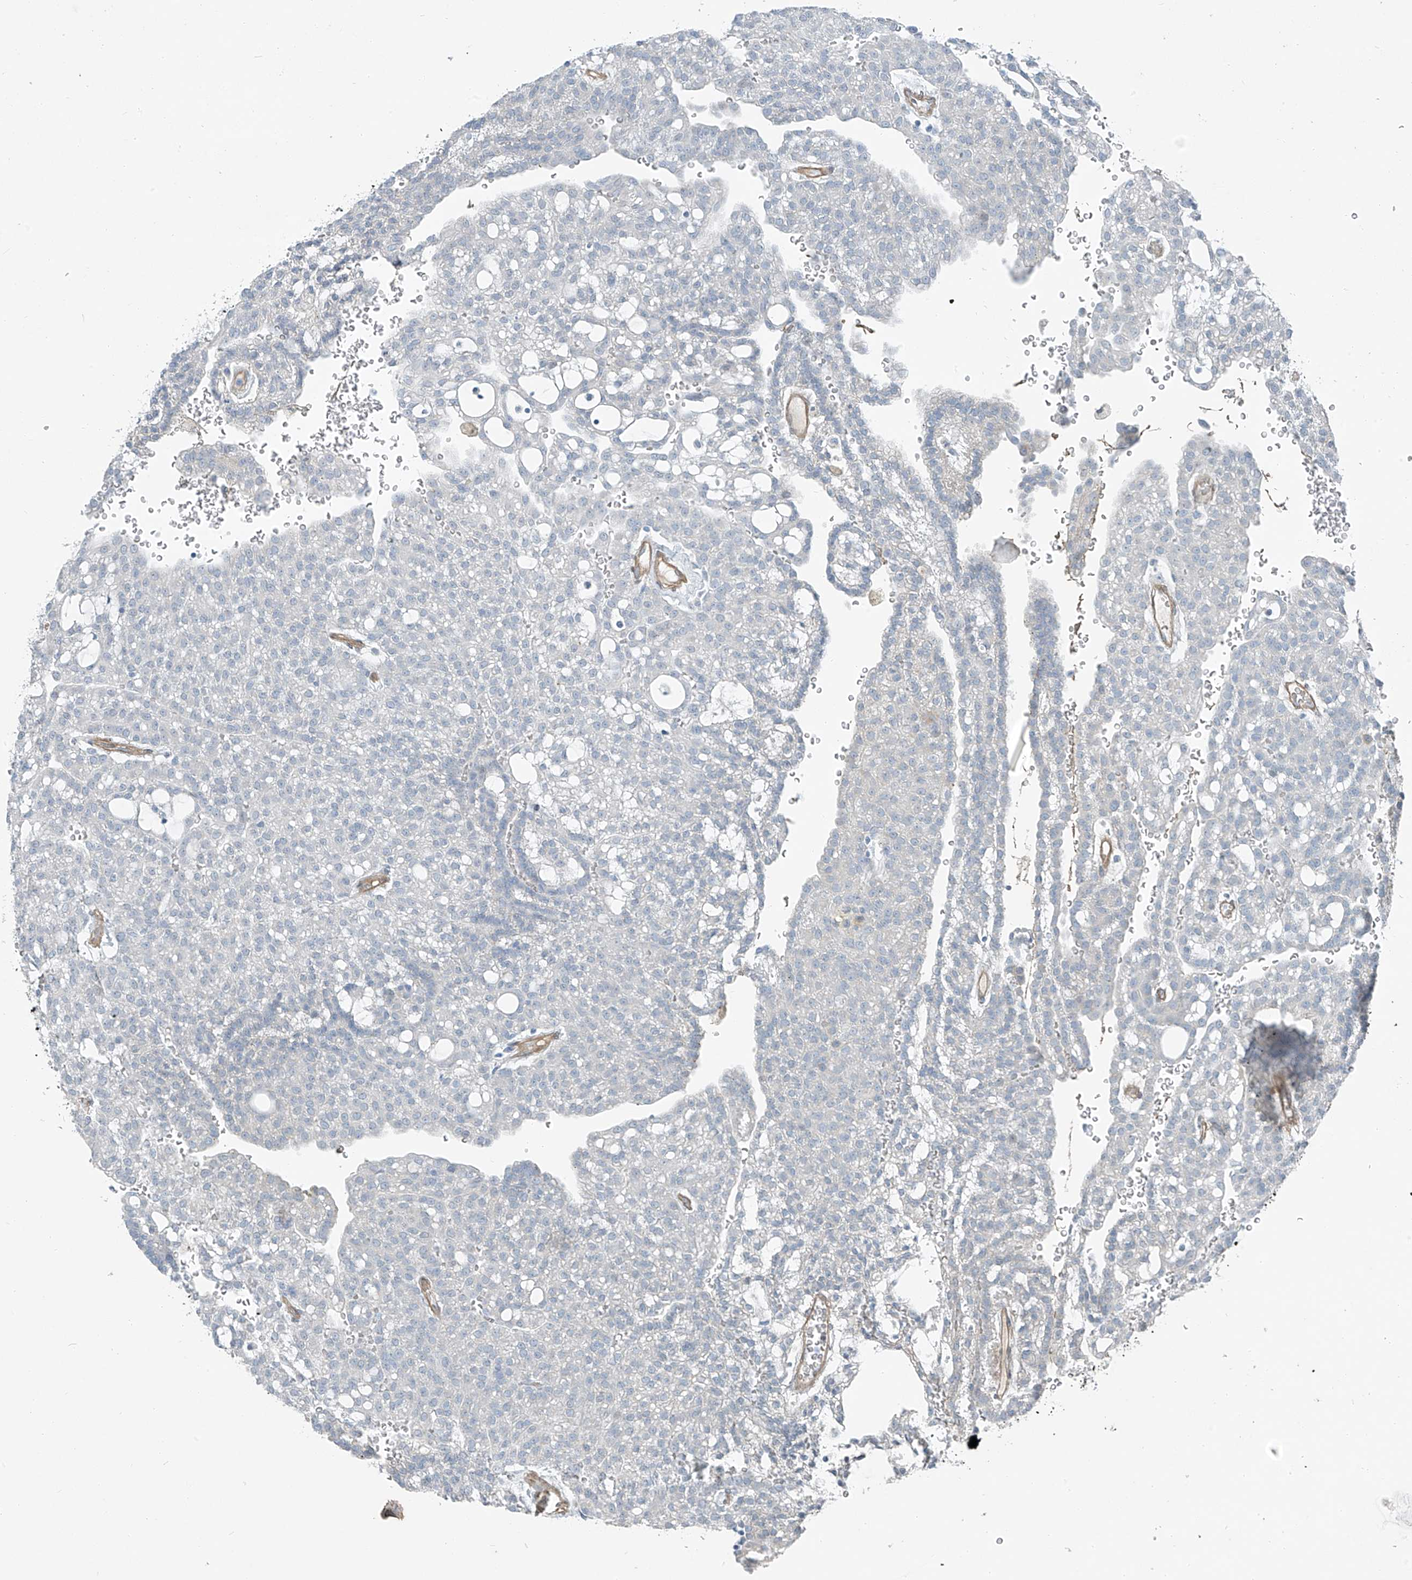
{"staining": {"intensity": "negative", "quantity": "none", "location": "none"}, "tissue": "renal cancer", "cell_type": "Tumor cells", "image_type": "cancer", "snomed": [{"axis": "morphology", "description": "Adenocarcinoma, NOS"}, {"axis": "topography", "description": "Kidney"}], "caption": "Immunohistochemistry image of neoplastic tissue: human renal cancer (adenocarcinoma) stained with DAB (3,3'-diaminobenzidine) reveals no significant protein positivity in tumor cells. The staining is performed using DAB (3,3'-diaminobenzidine) brown chromogen with nuclei counter-stained in using hematoxylin.", "gene": "TNS2", "patient": {"sex": "male", "age": 63}}